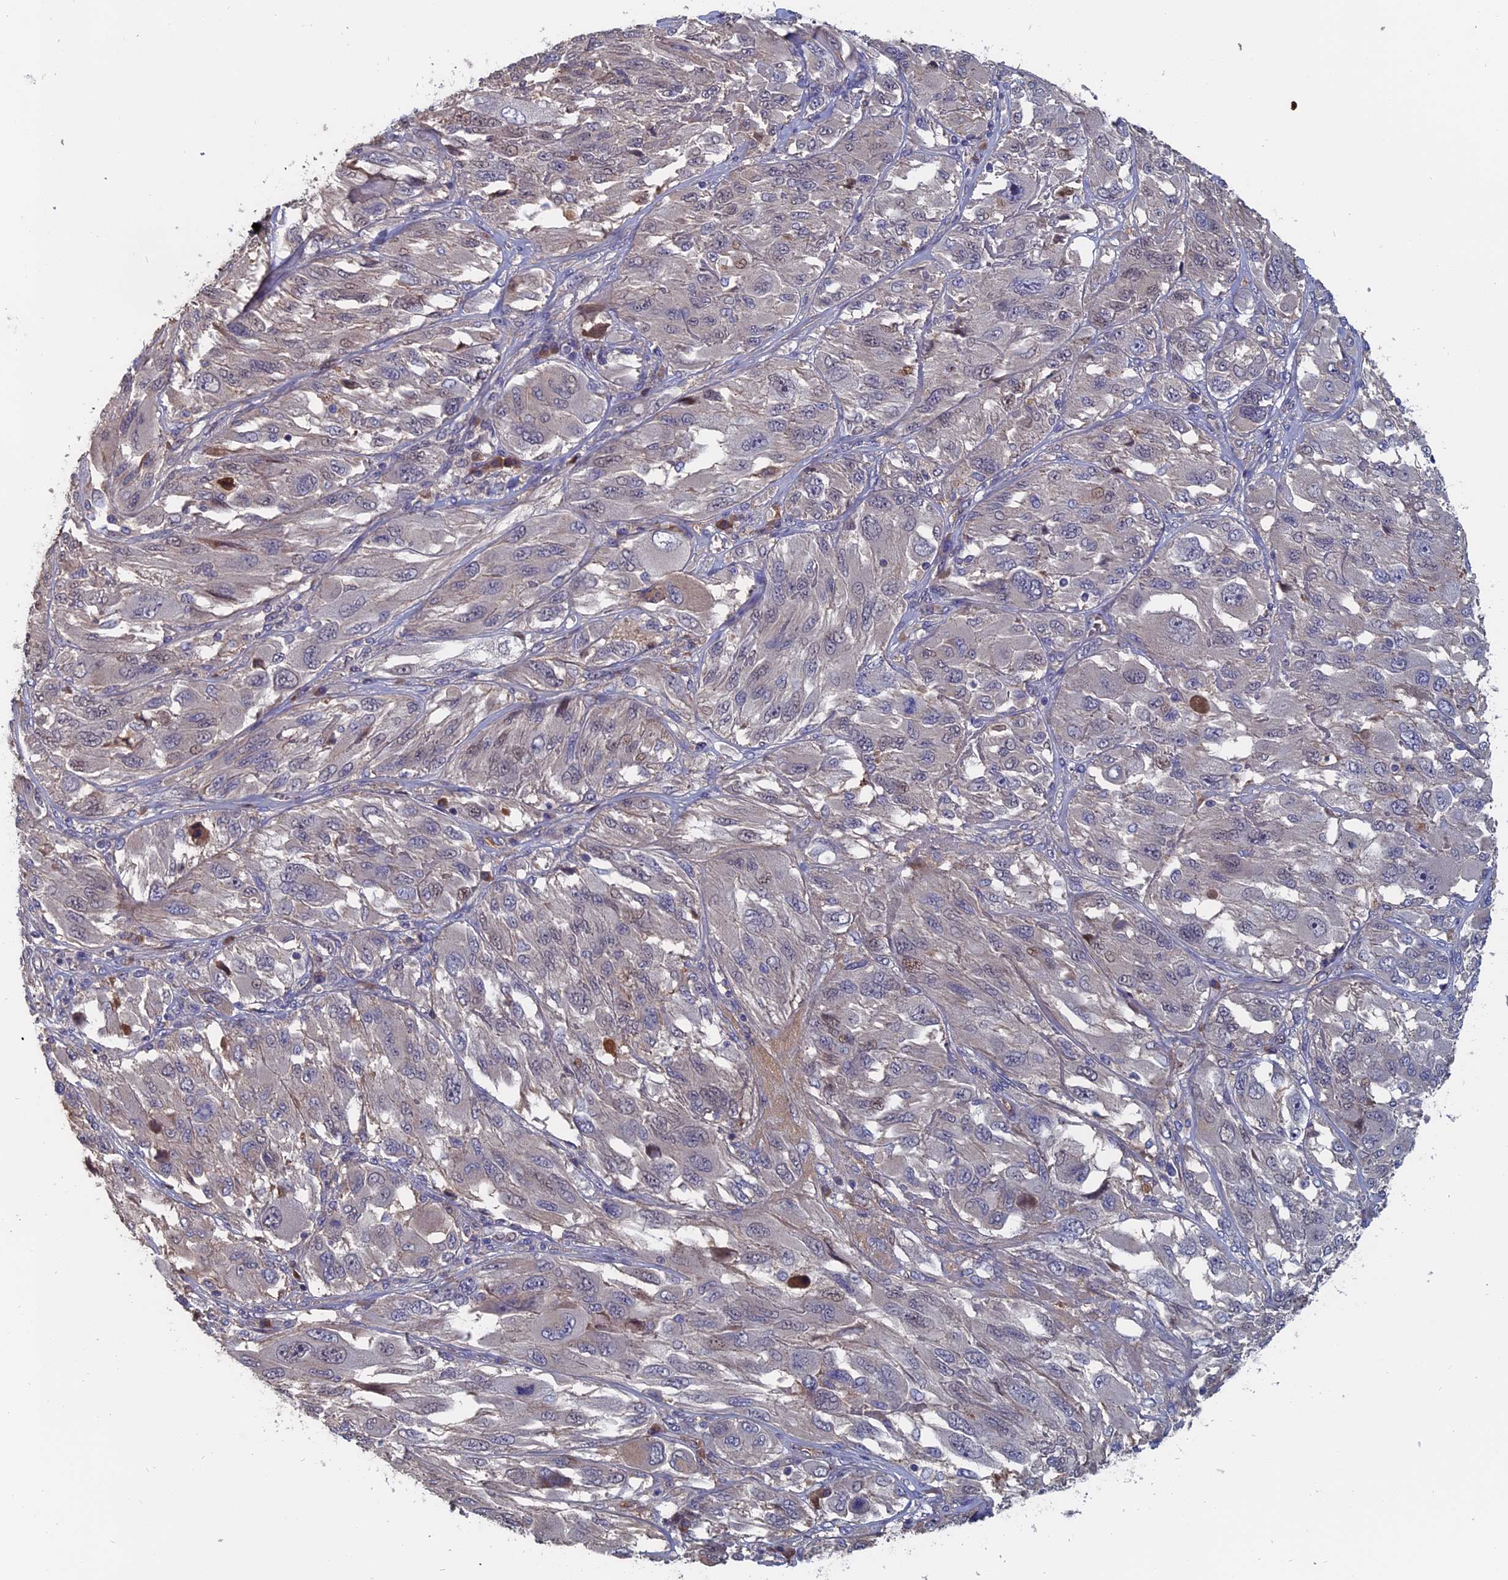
{"staining": {"intensity": "negative", "quantity": "none", "location": "none"}, "tissue": "melanoma", "cell_type": "Tumor cells", "image_type": "cancer", "snomed": [{"axis": "morphology", "description": "Malignant melanoma, NOS"}, {"axis": "topography", "description": "Skin"}], "caption": "The micrograph displays no staining of tumor cells in melanoma.", "gene": "SLC33A1", "patient": {"sex": "female", "age": 91}}